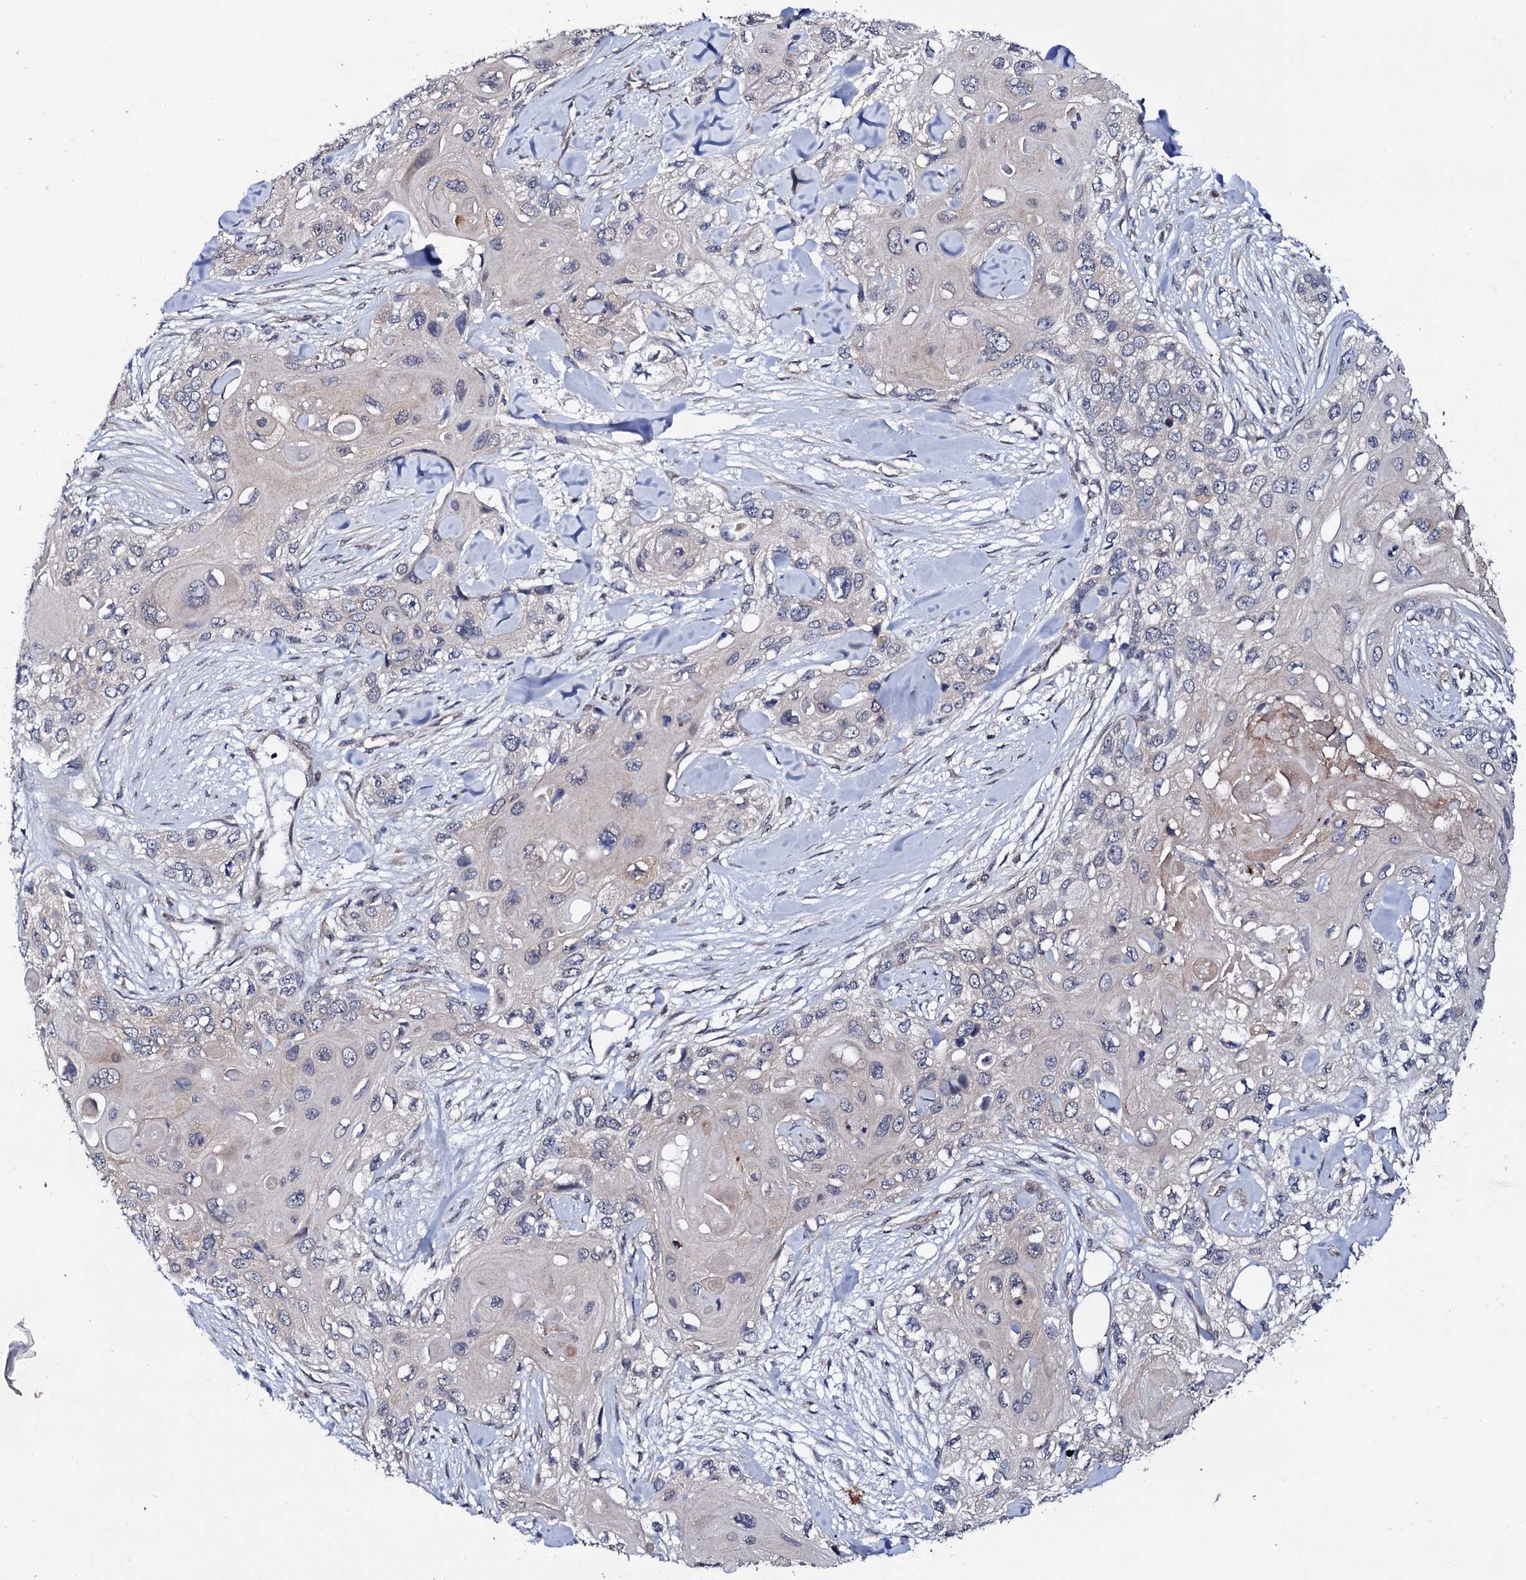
{"staining": {"intensity": "negative", "quantity": "none", "location": "none"}, "tissue": "skin cancer", "cell_type": "Tumor cells", "image_type": "cancer", "snomed": [{"axis": "morphology", "description": "Normal tissue, NOS"}, {"axis": "morphology", "description": "Squamous cell carcinoma, NOS"}, {"axis": "topography", "description": "Skin"}], "caption": "Skin cancer was stained to show a protein in brown. There is no significant staining in tumor cells. (DAB (3,3'-diaminobenzidine) IHC visualized using brightfield microscopy, high magnification).", "gene": "IP6K1", "patient": {"sex": "male", "age": 72}}